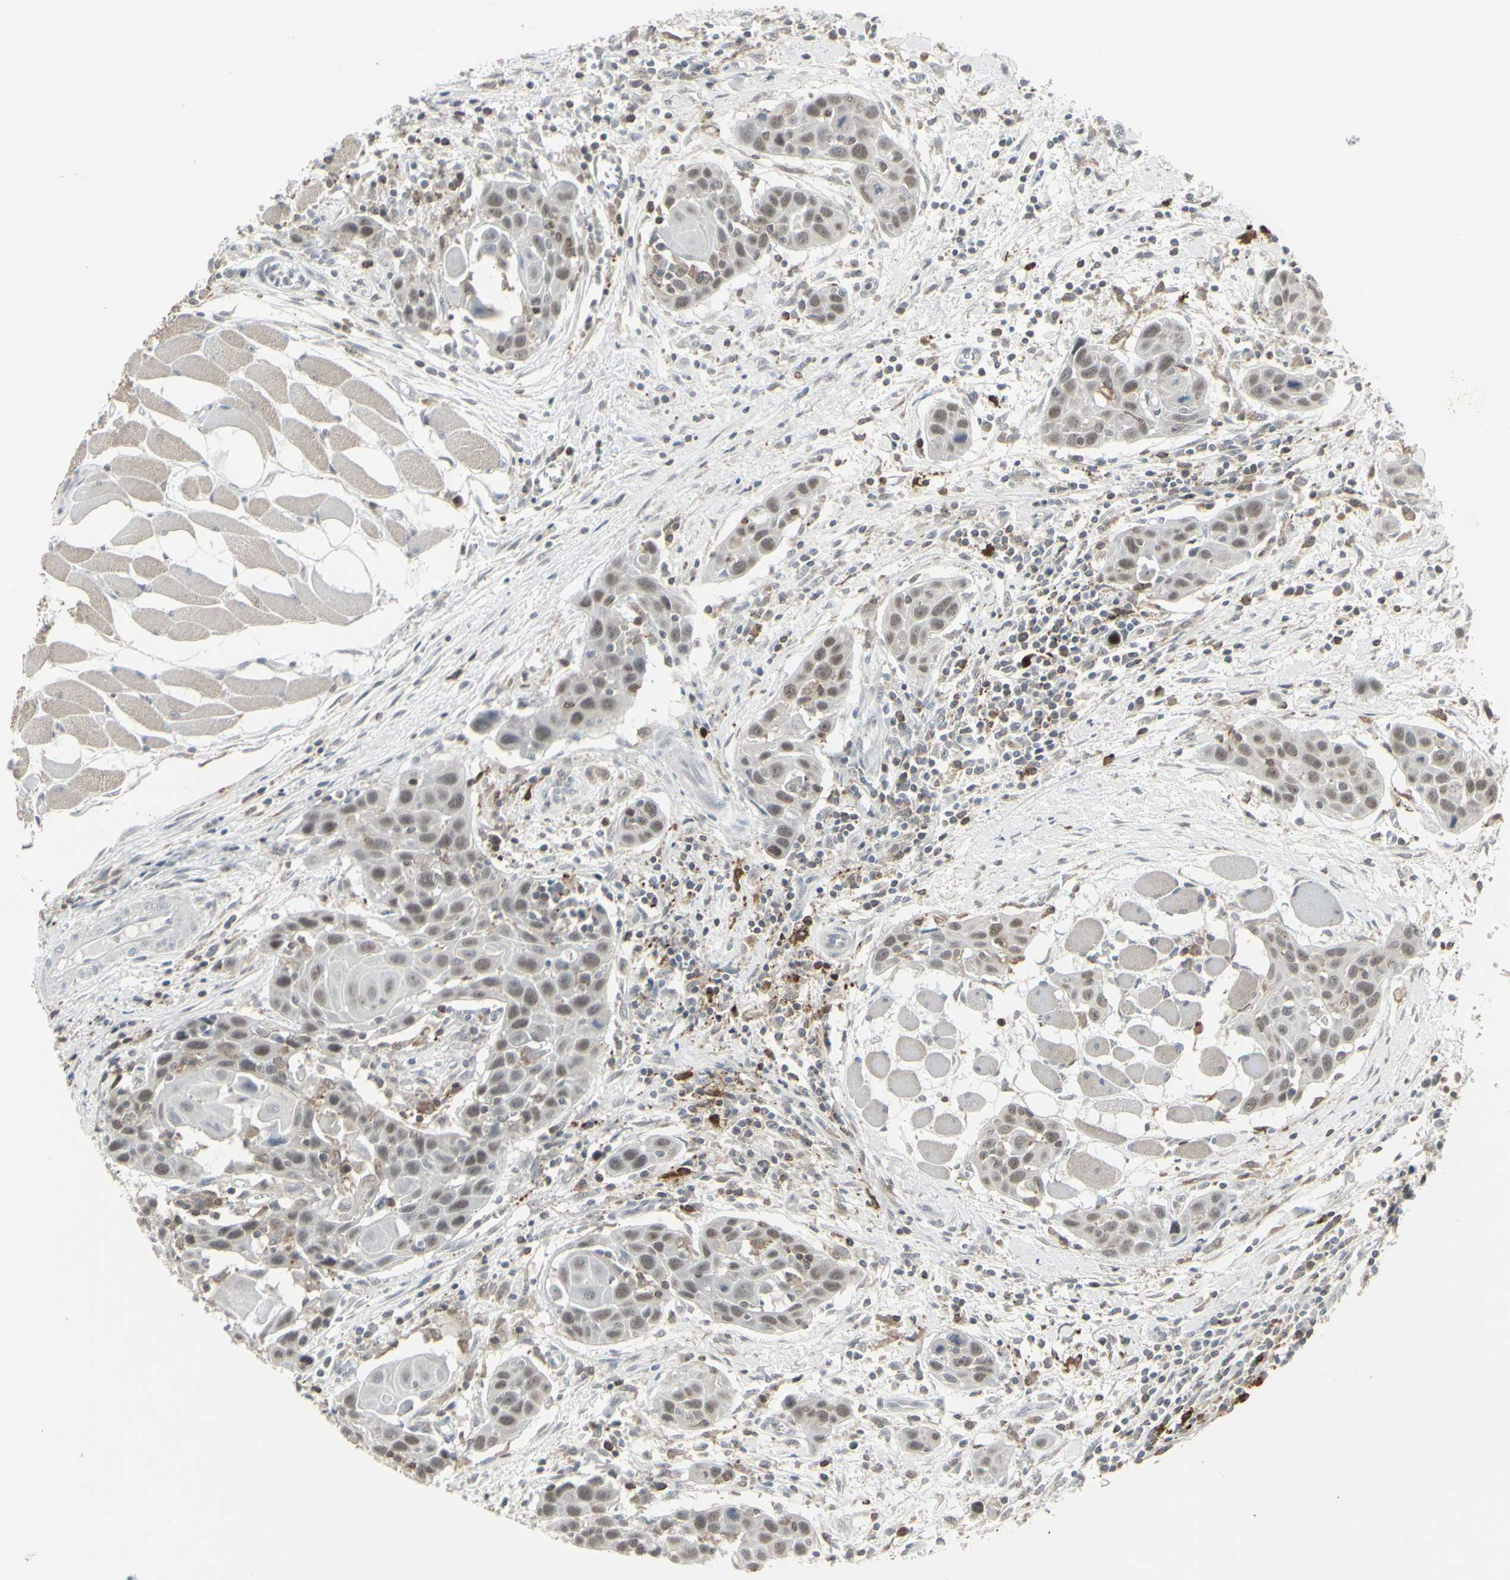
{"staining": {"intensity": "weak", "quantity": "<25%", "location": "nuclear"}, "tissue": "head and neck cancer", "cell_type": "Tumor cells", "image_type": "cancer", "snomed": [{"axis": "morphology", "description": "Squamous cell carcinoma, NOS"}, {"axis": "topography", "description": "Oral tissue"}, {"axis": "topography", "description": "Head-Neck"}], "caption": "The immunohistochemistry (IHC) micrograph has no significant expression in tumor cells of head and neck cancer (squamous cell carcinoma) tissue.", "gene": "SAMSN1", "patient": {"sex": "female", "age": 50}}